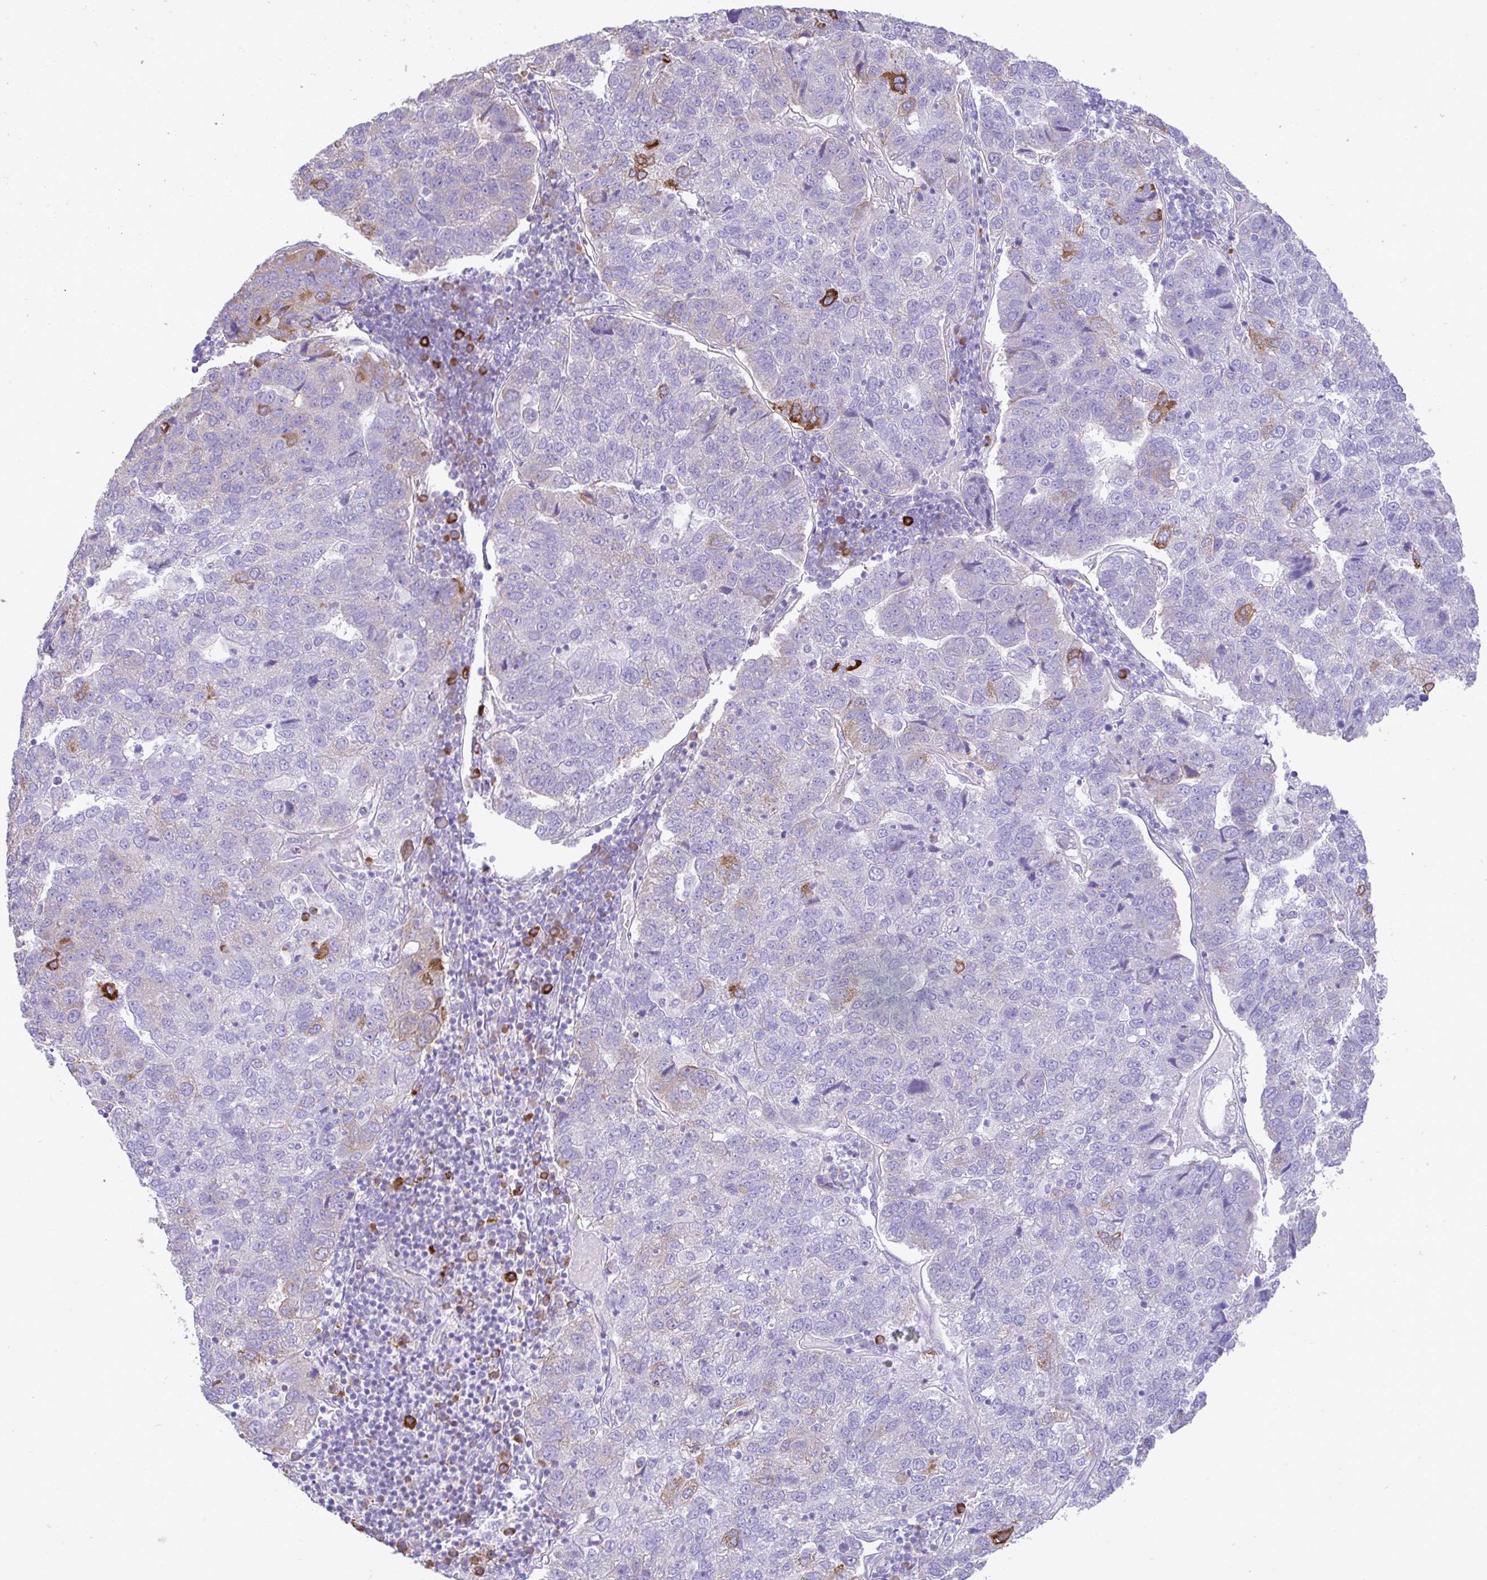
{"staining": {"intensity": "moderate", "quantity": "<25%", "location": "cytoplasmic/membranous"}, "tissue": "pancreatic cancer", "cell_type": "Tumor cells", "image_type": "cancer", "snomed": [{"axis": "morphology", "description": "Adenocarcinoma, NOS"}, {"axis": "topography", "description": "Pancreas"}], "caption": "Adenocarcinoma (pancreatic) was stained to show a protein in brown. There is low levels of moderate cytoplasmic/membranous expression in about <25% of tumor cells.", "gene": "EEF1A2", "patient": {"sex": "female", "age": 61}}